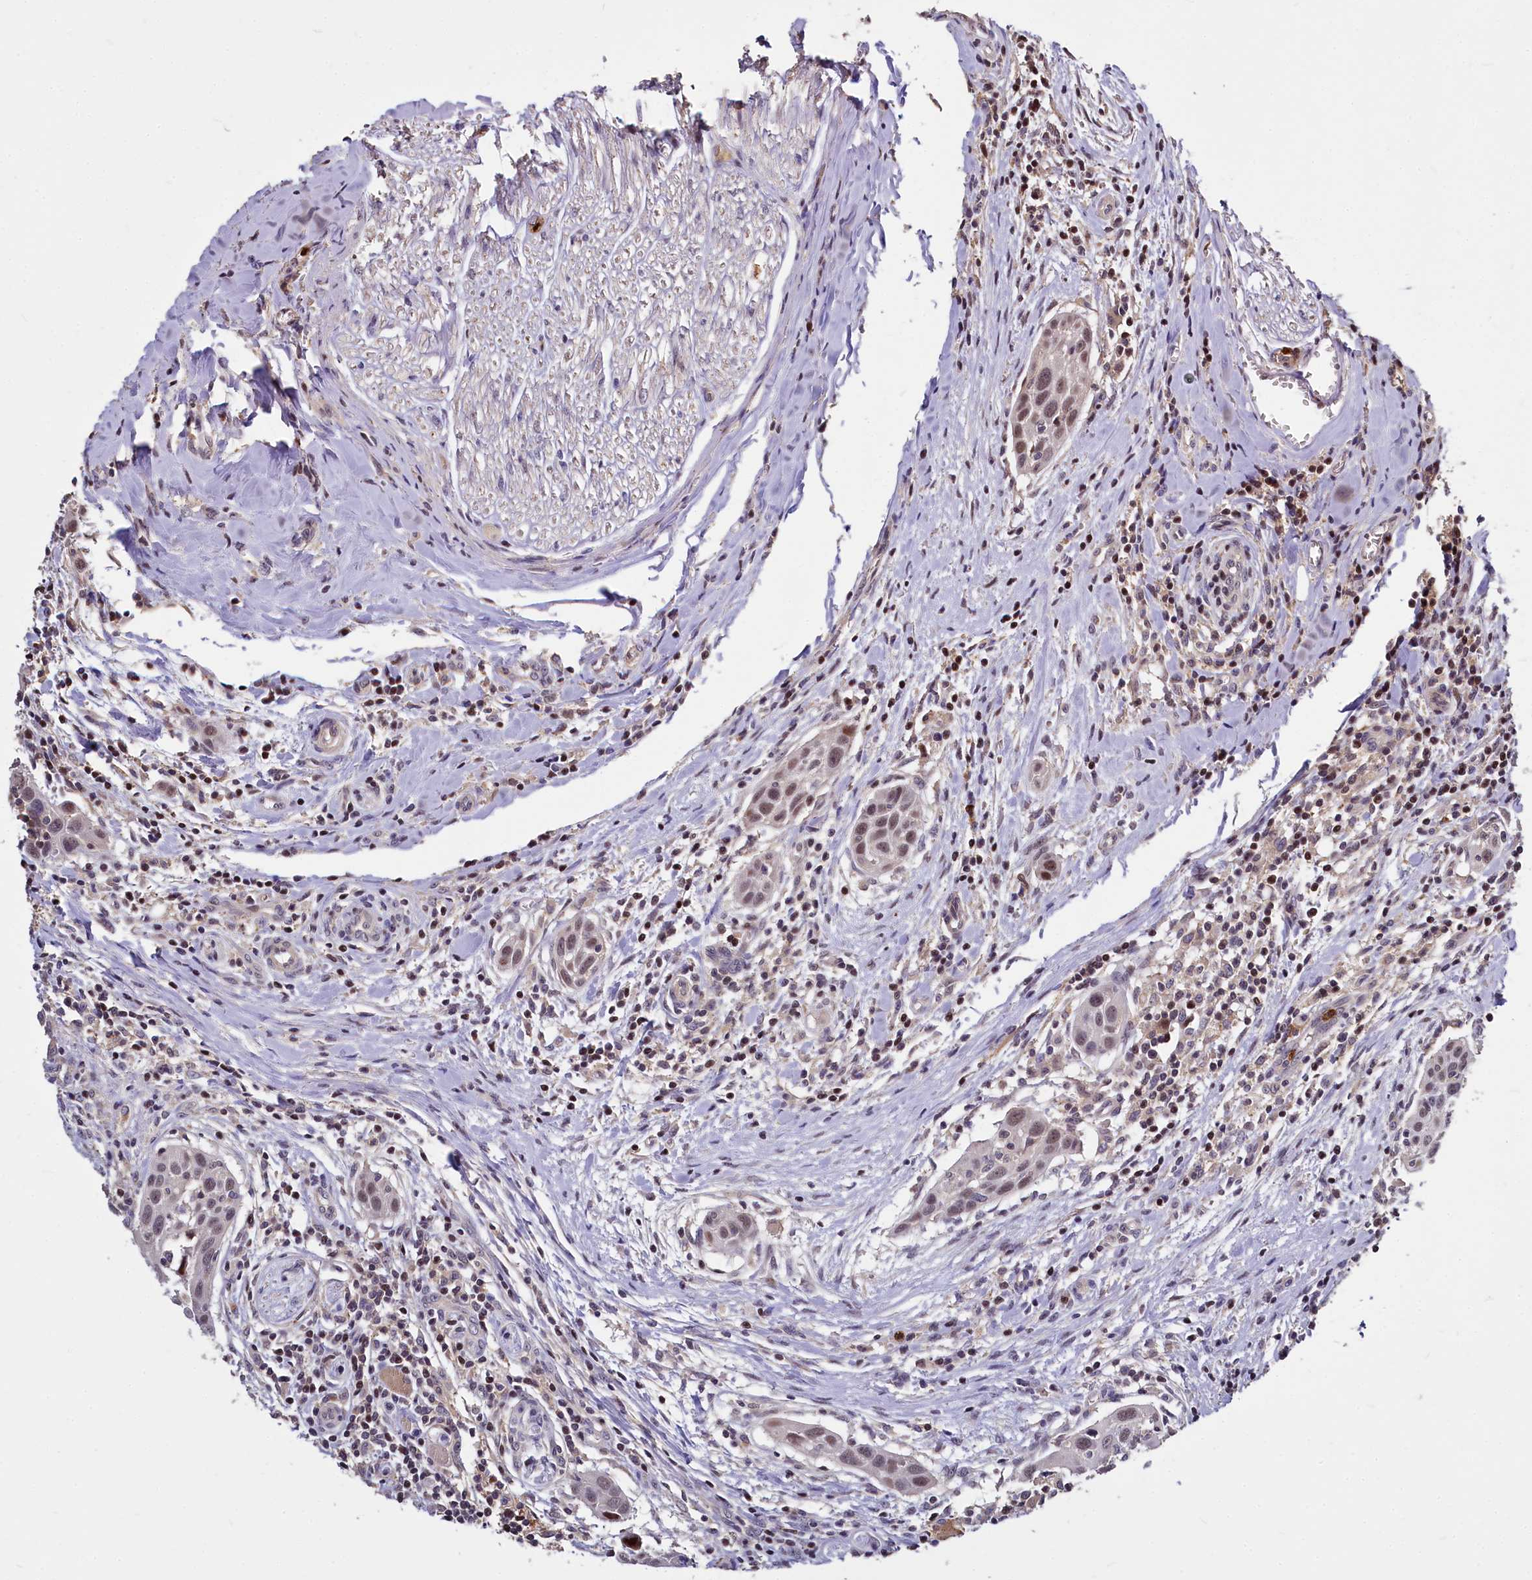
{"staining": {"intensity": "moderate", "quantity": "25%-75%", "location": "nuclear"}, "tissue": "head and neck cancer", "cell_type": "Tumor cells", "image_type": "cancer", "snomed": [{"axis": "morphology", "description": "Squamous cell carcinoma, NOS"}, {"axis": "topography", "description": "Oral tissue"}, {"axis": "topography", "description": "Head-Neck"}], "caption": "Protein staining exhibits moderate nuclear staining in about 25%-75% of tumor cells in squamous cell carcinoma (head and neck).", "gene": "ATG101", "patient": {"sex": "female", "age": 50}}